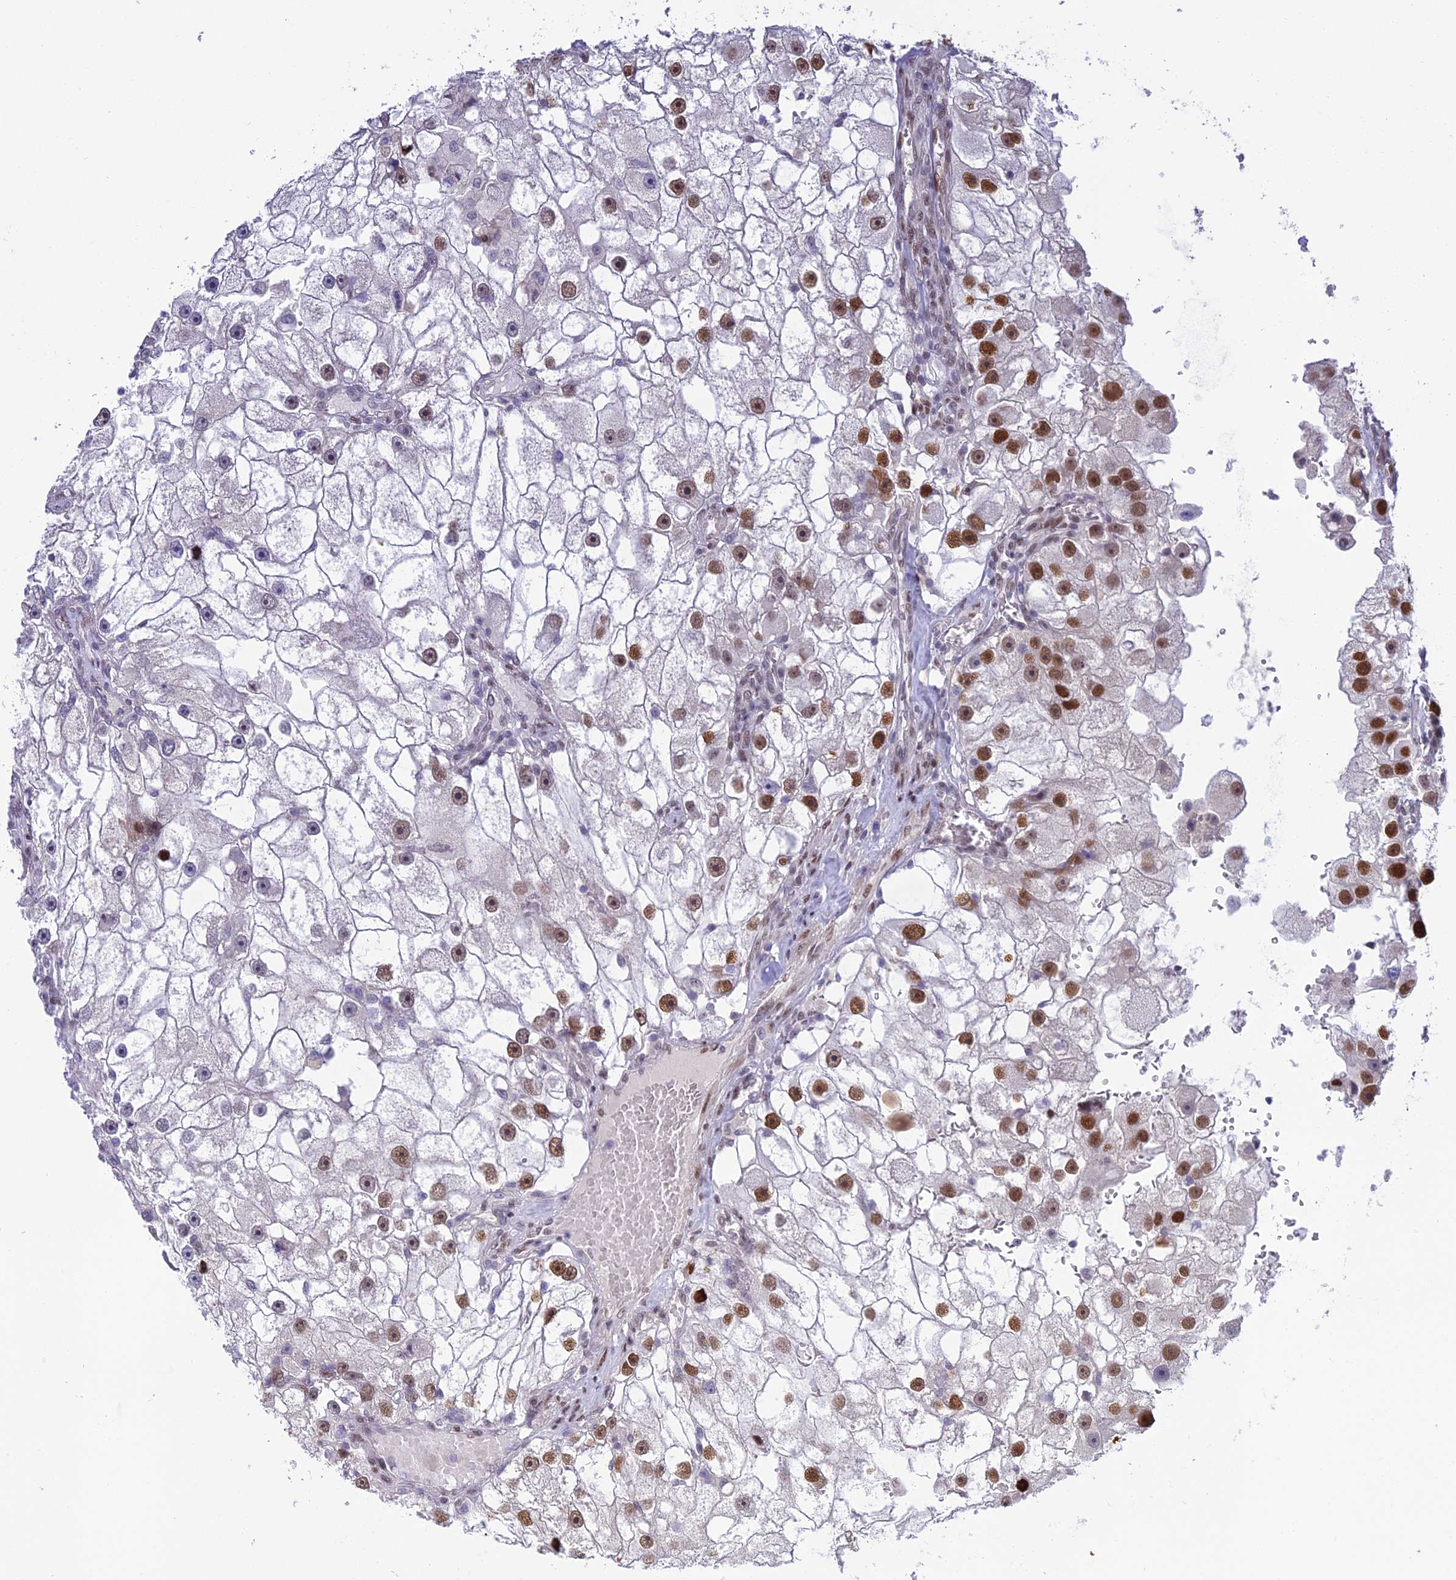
{"staining": {"intensity": "moderate", "quantity": "25%-75%", "location": "nuclear"}, "tissue": "renal cancer", "cell_type": "Tumor cells", "image_type": "cancer", "snomed": [{"axis": "morphology", "description": "Adenocarcinoma, NOS"}, {"axis": "topography", "description": "Kidney"}], "caption": "Human renal cancer stained with a brown dye exhibits moderate nuclear positive staining in approximately 25%-75% of tumor cells.", "gene": "ZNF707", "patient": {"sex": "male", "age": 63}}